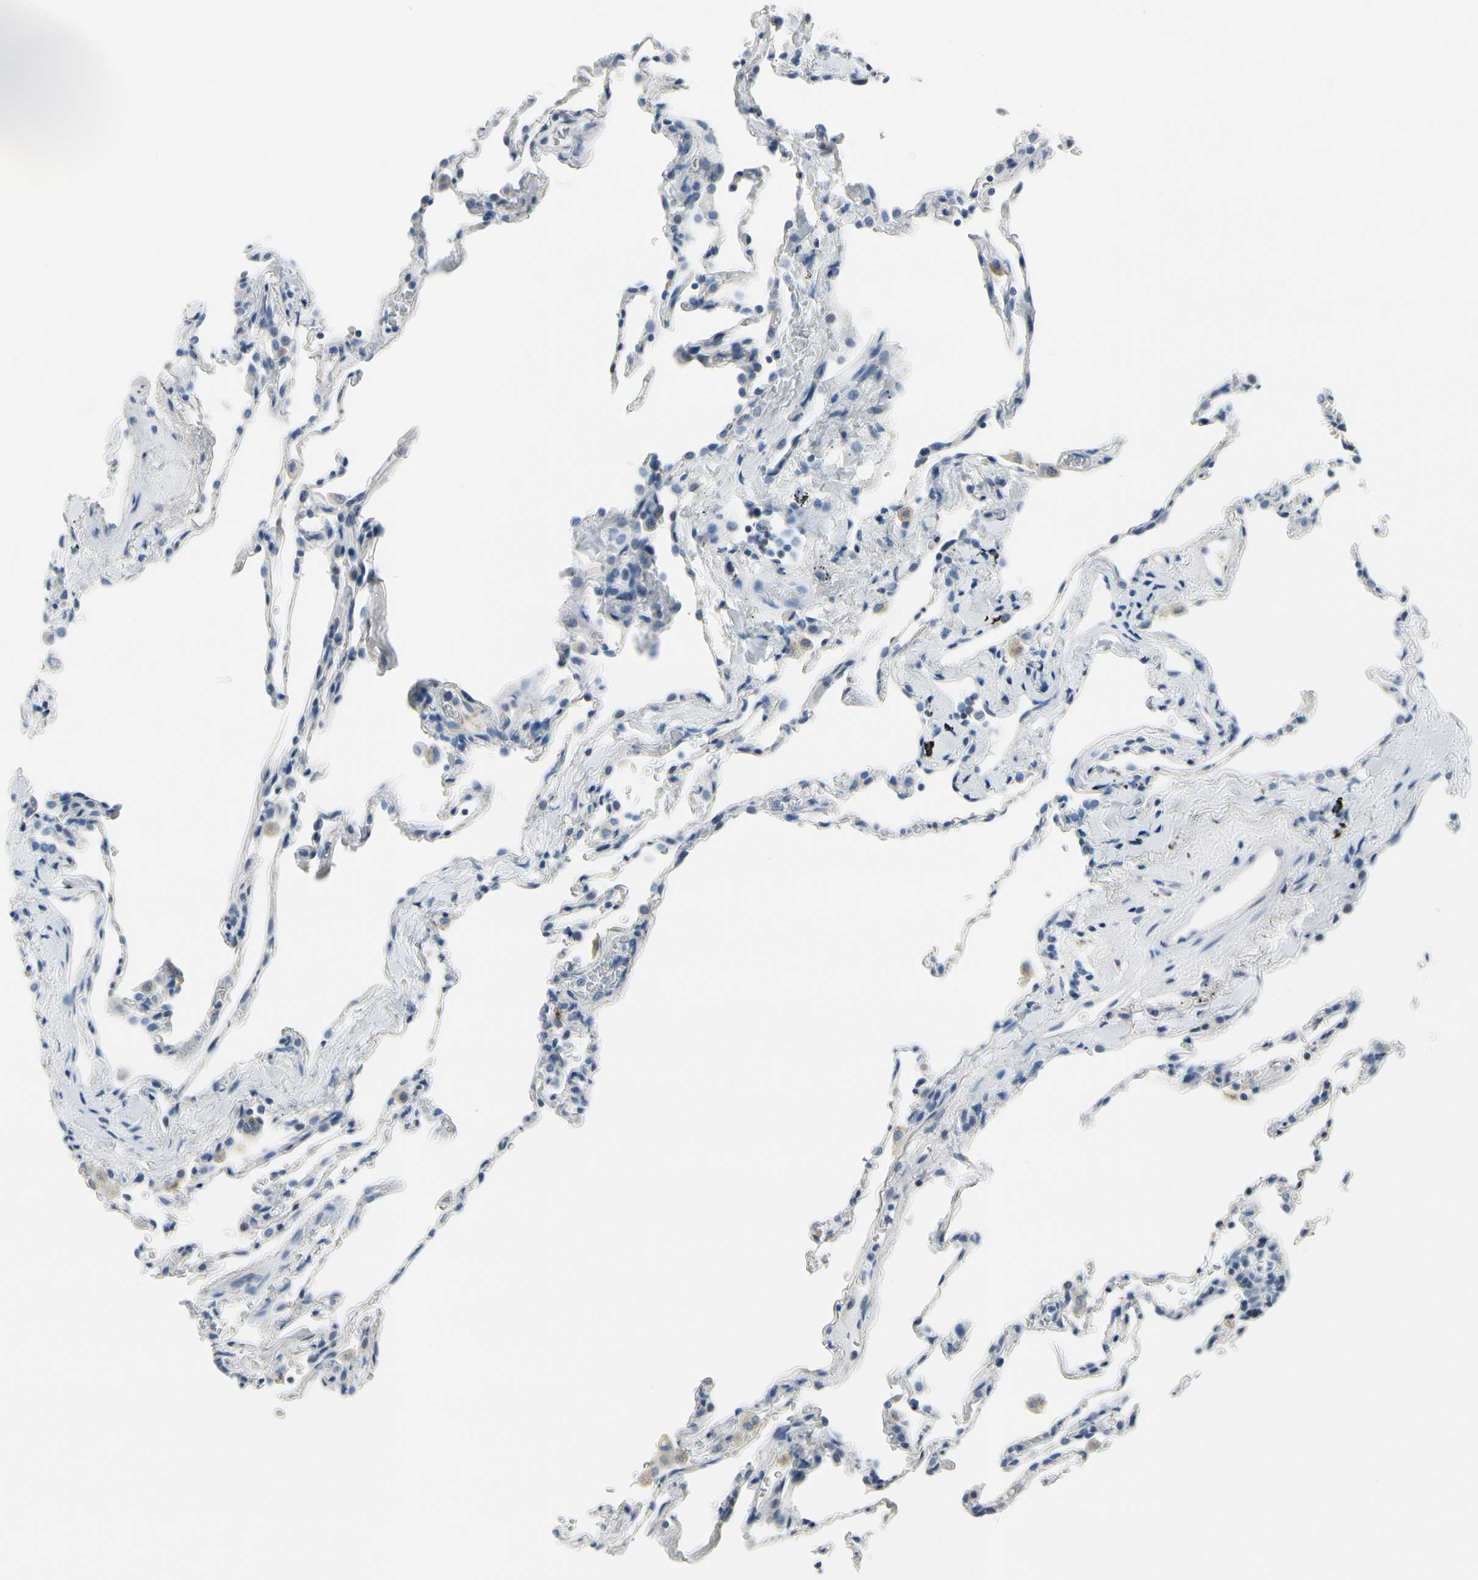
{"staining": {"intensity": "negative", "quantity": "none", "location": "none"}, "tissue": "lung", "cell_type": "Alveolar cells", "image_type": "normal", "snomed": [{"axis": "morphology", "description": "Normal tissue, NOS"}, {"axis": "topography", "description": "Lung"}], "caption": "Immunohistochemical staining of benign lung exhibits no significant expression in alveolar cells. (DAB immunohistochemistry with hematoxylin counter stain).", "gene": "MUC5B", "patient": {"sex": "male", "age": 59}}